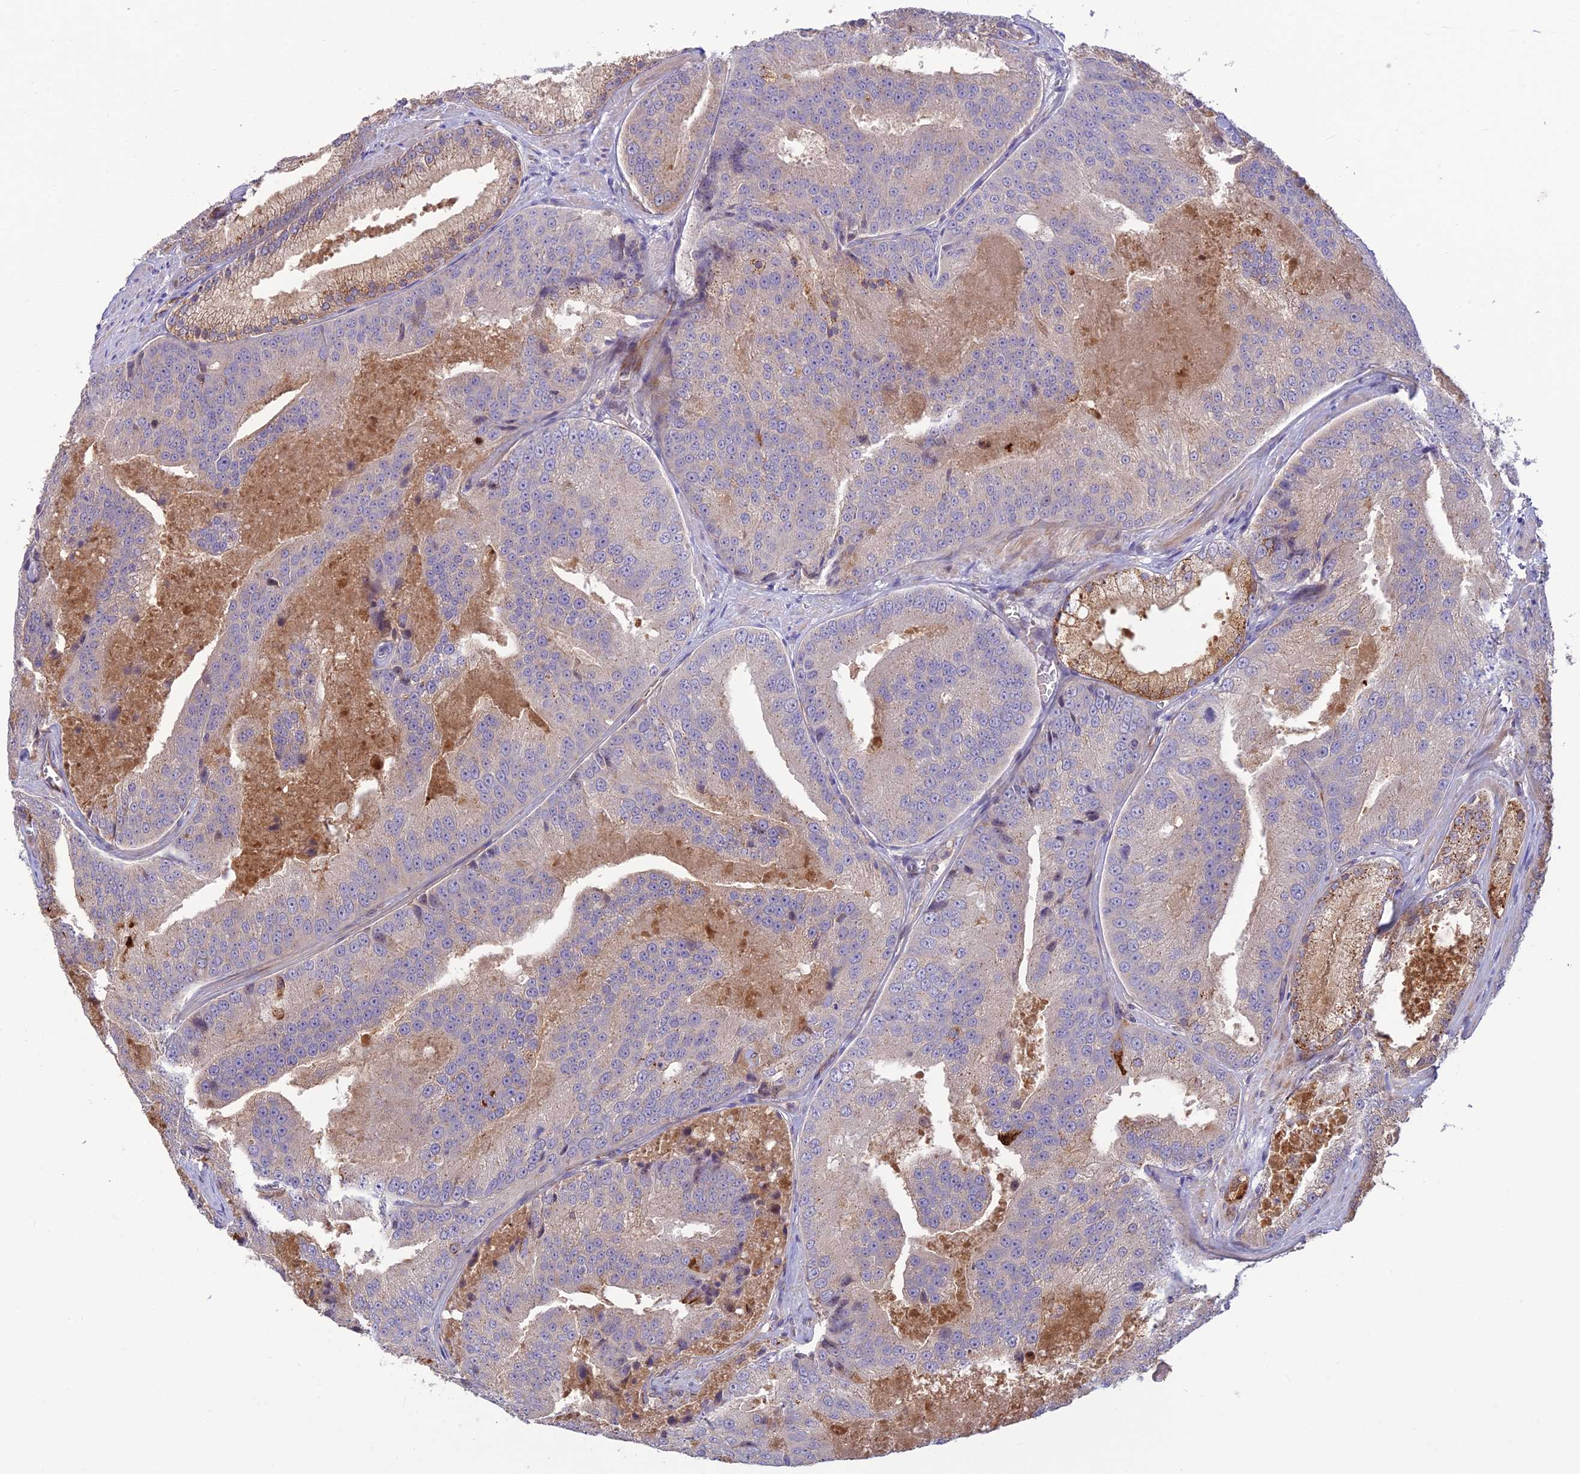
{"staining": {"intensity": "strong", "quantity": "<25%", "location": "cytoplasmic/membranous"}, "tissue": "prostate cancer", "cell_type": "Tumor cells", "image_type": "cancer", "snomed": [{"axis": "morphology", "description": "Adenocarcinoma, High grade"}, {"axis": "topography", "description": "Prostate"}], "caption": "Tumor cells demonstrate medium levels of strong cytoplasmic/membranous expression in approximately <25% of cells in high-grade adenocarcinoma (prostate). Using DAB (3,3'-diaminobenzidine) (brown) and hematoxylin (blue) stains, captured at high magnification using brightfield microscopy.", "gene": "ST8SIA5", "patient": {"sex": "male", "age": 61}}